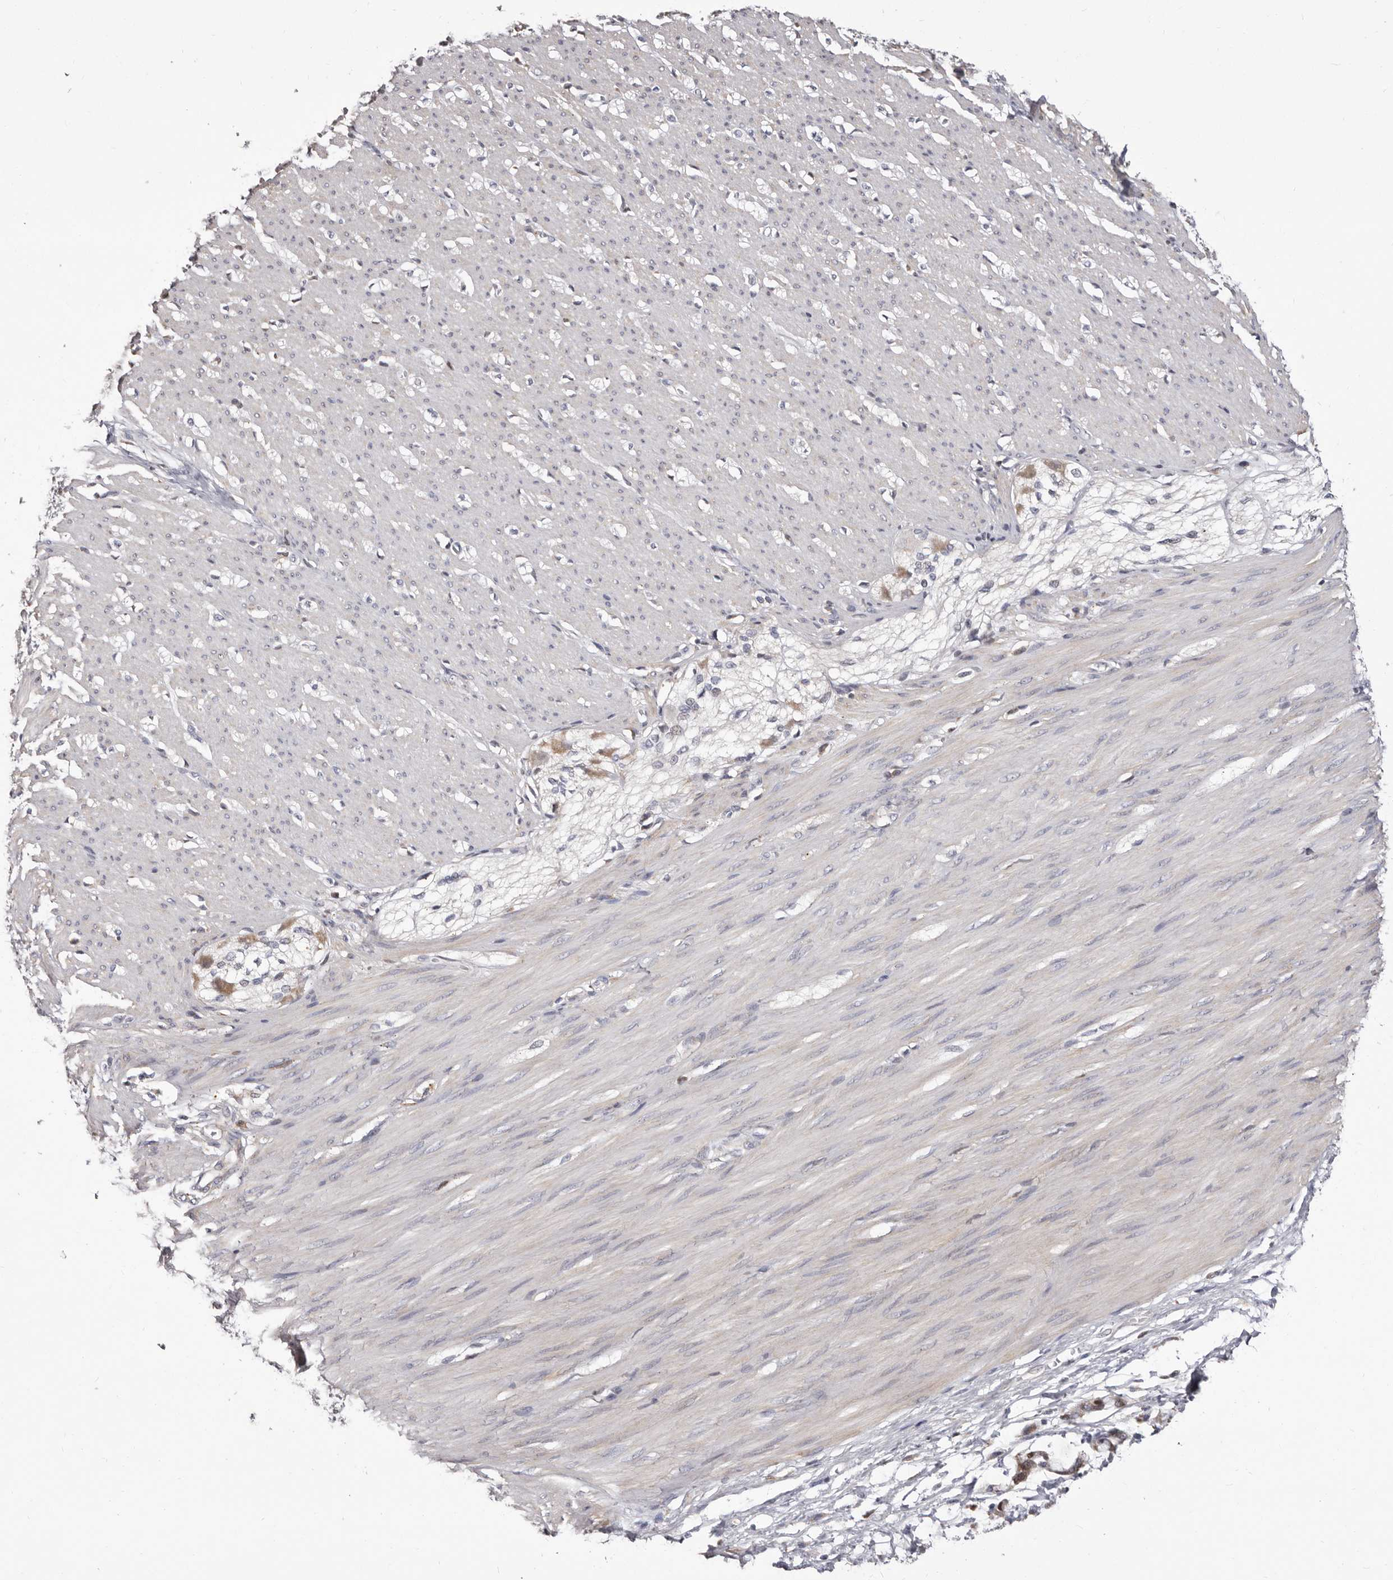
{"staining": {"intensity": "negative", "quantity": "none", "location": "none"}, "tissue": "smooth muscle", "cell_type": "Smooth muscle cells", "image_type": "normal", "snomed": [{"axis": "morphology", "description": "Normal tissue, NOS"}, {"axis": "morphology", "description": "Adenocarcinoma, NOS"}, {"axis": "topography", "description": "Colon"}, {"axis": "topography", "description": "Peripheral nerve tissue"}], "caption": "Micrograph shows no significant protein positivity in smooth muscle cells of unremarkable smooth muscle. (Immunohistochemistry (ihc), brightfield microscopy, high magnification).", "gene": "NUBPL", "patient": {"sex": "male", "age": 14}}